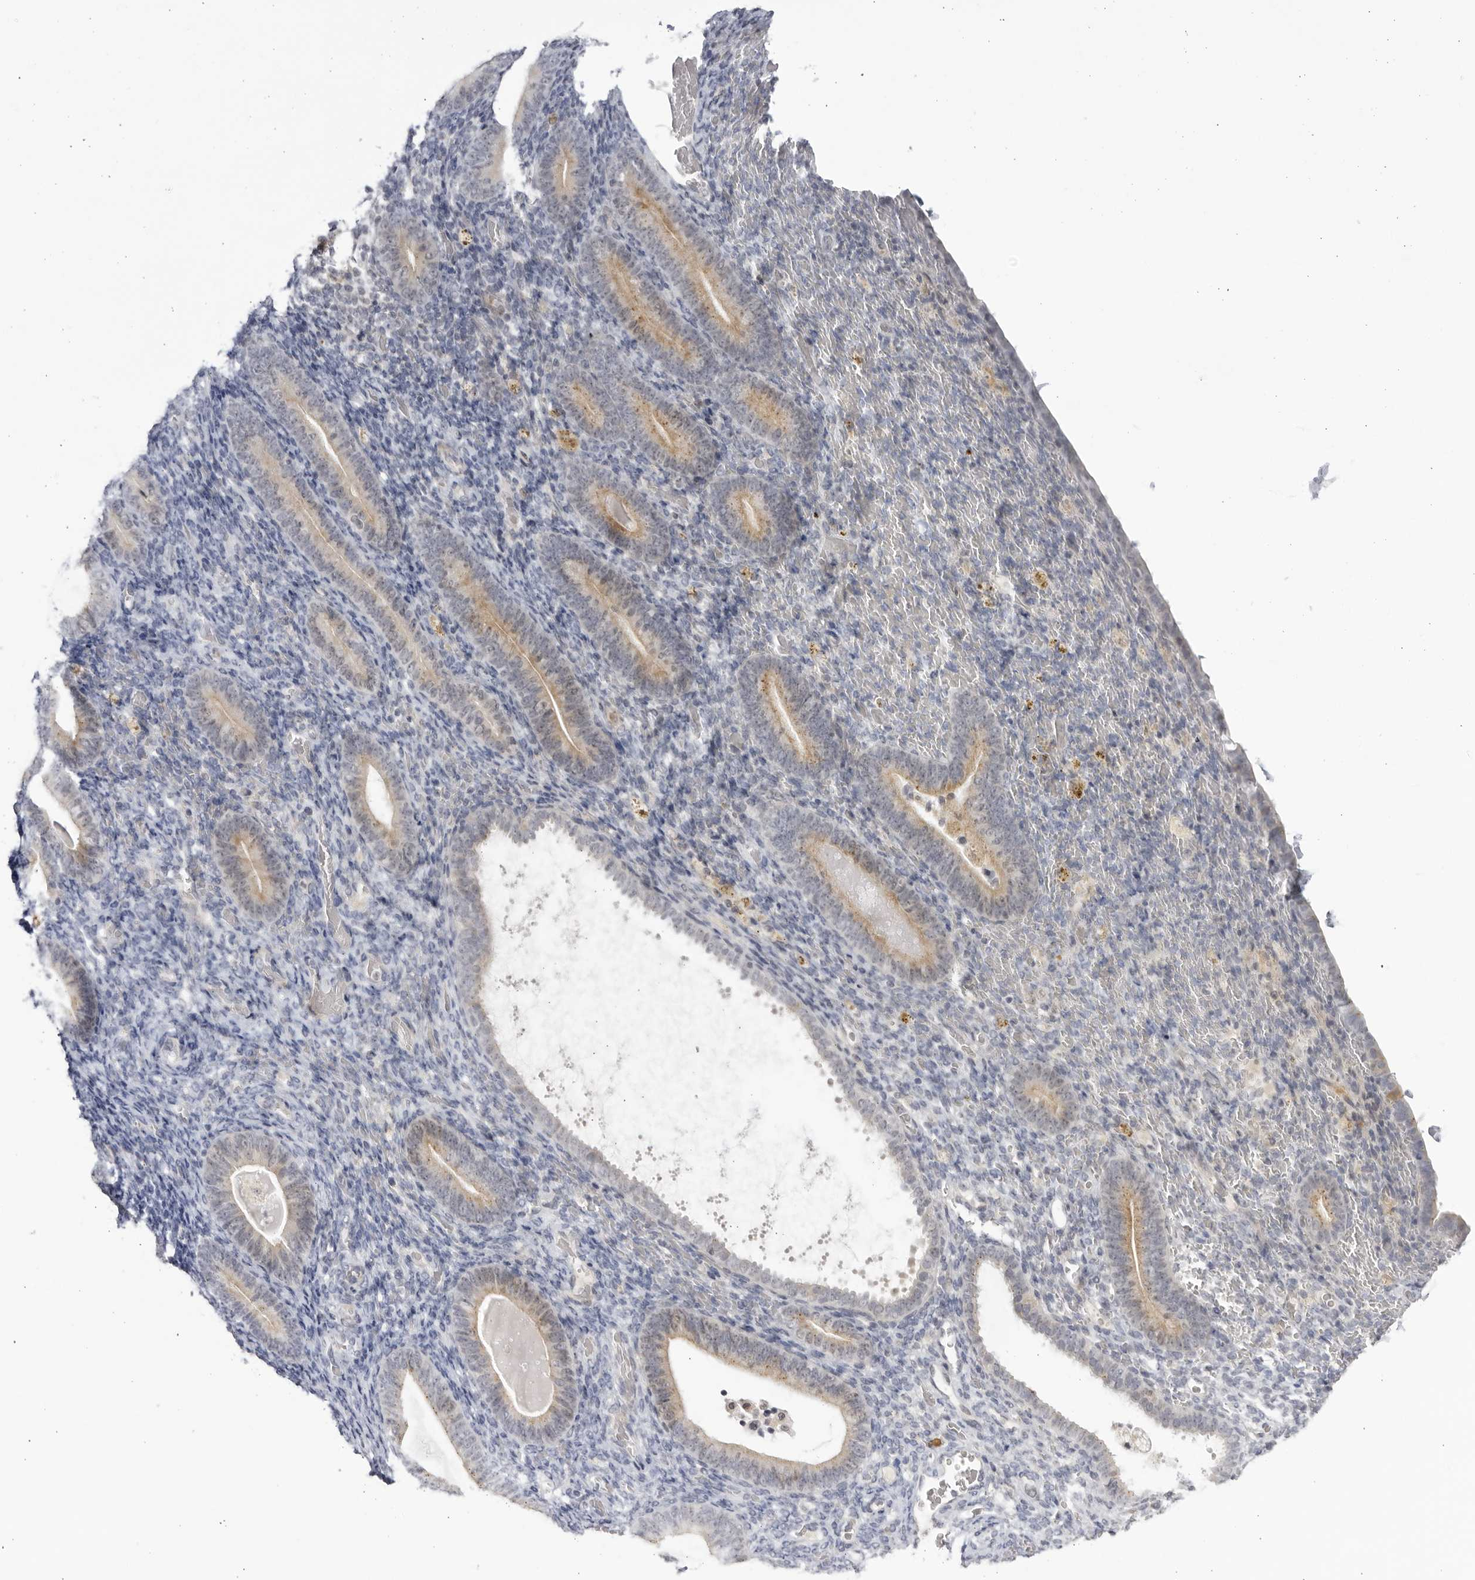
{"staining": {"intensity": "negative", "quantity": "none", "location": "none"}, "tissue": "endometrium", "cell_type": "Cells in endometrial stroma", "image_type": "normal", "snomed": [{"axis": "morphology", "description": "Normal tissue, NOS"}, {"axis": "topography", "description": "Endometrium"}], "caption": "DAB immunohistochemical staining of benign human endometrium demonstrates no significant expression in cells in endometrial stroma.", "gene": "CNBD1", "patient": {"sex": "female", "age": 51}}